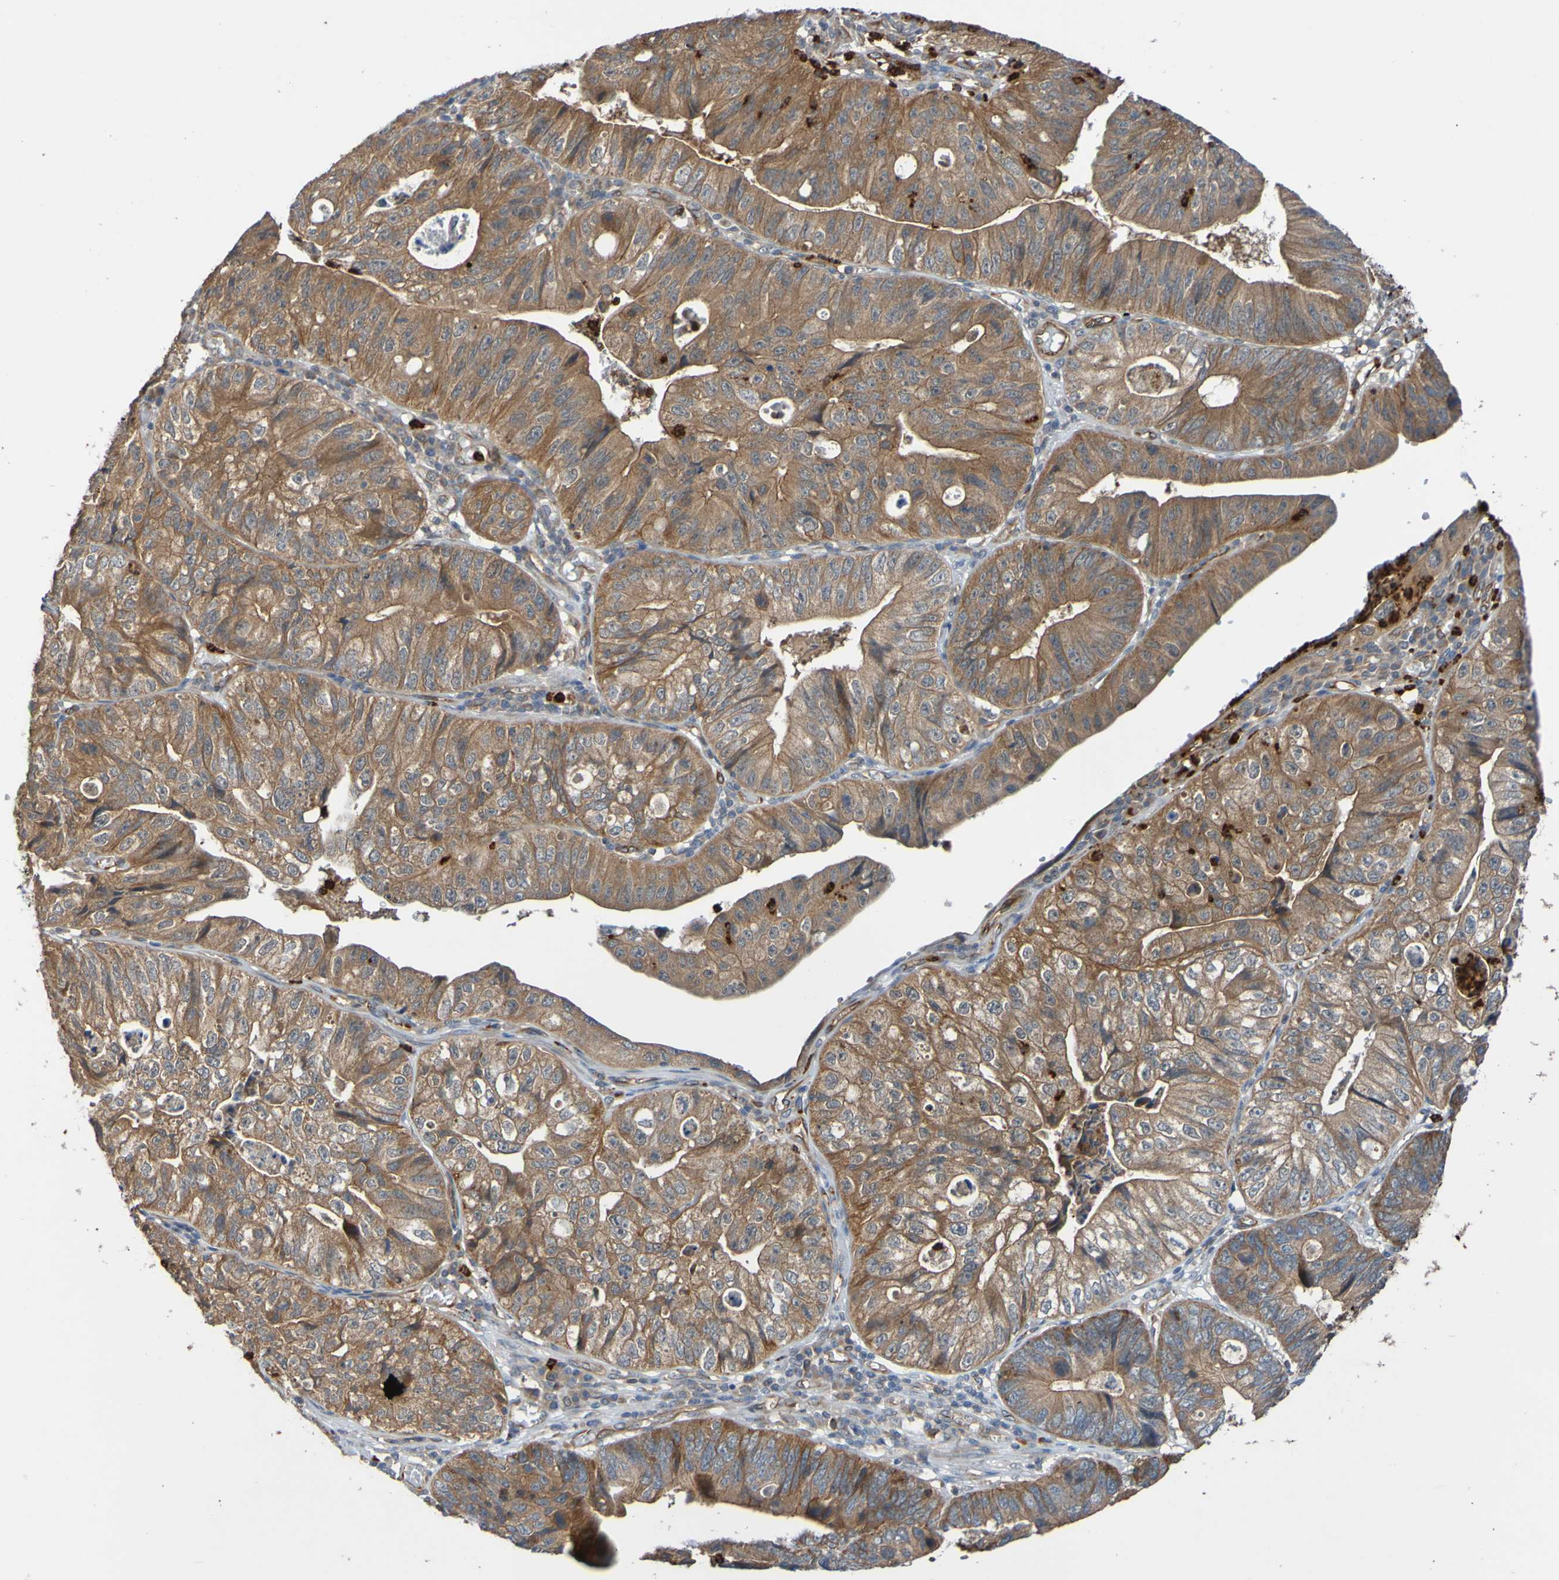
{"staining": {"intensity": "moderate", "quantity": ">75%", "location": "cytoplasmic/membranous"}, "tissue": "stomach cancer", "cell_type": "Tumor cells", "image_type": "cancer", "snomed": [{"axis": "morphology", "description": "Adenocarcinoma, NOS"}, {"axis": "topography", "description": "Stomach"}], "caption": "This photomicrograph displays immunohistochemistry staining of adenocarcinoma (stomach), with medium moderate cytoplasmic/membranous staining in about >75% of tumor cells.", "gene": "ST8SIA6", "patient": {"sex": "male", "age": 59}}